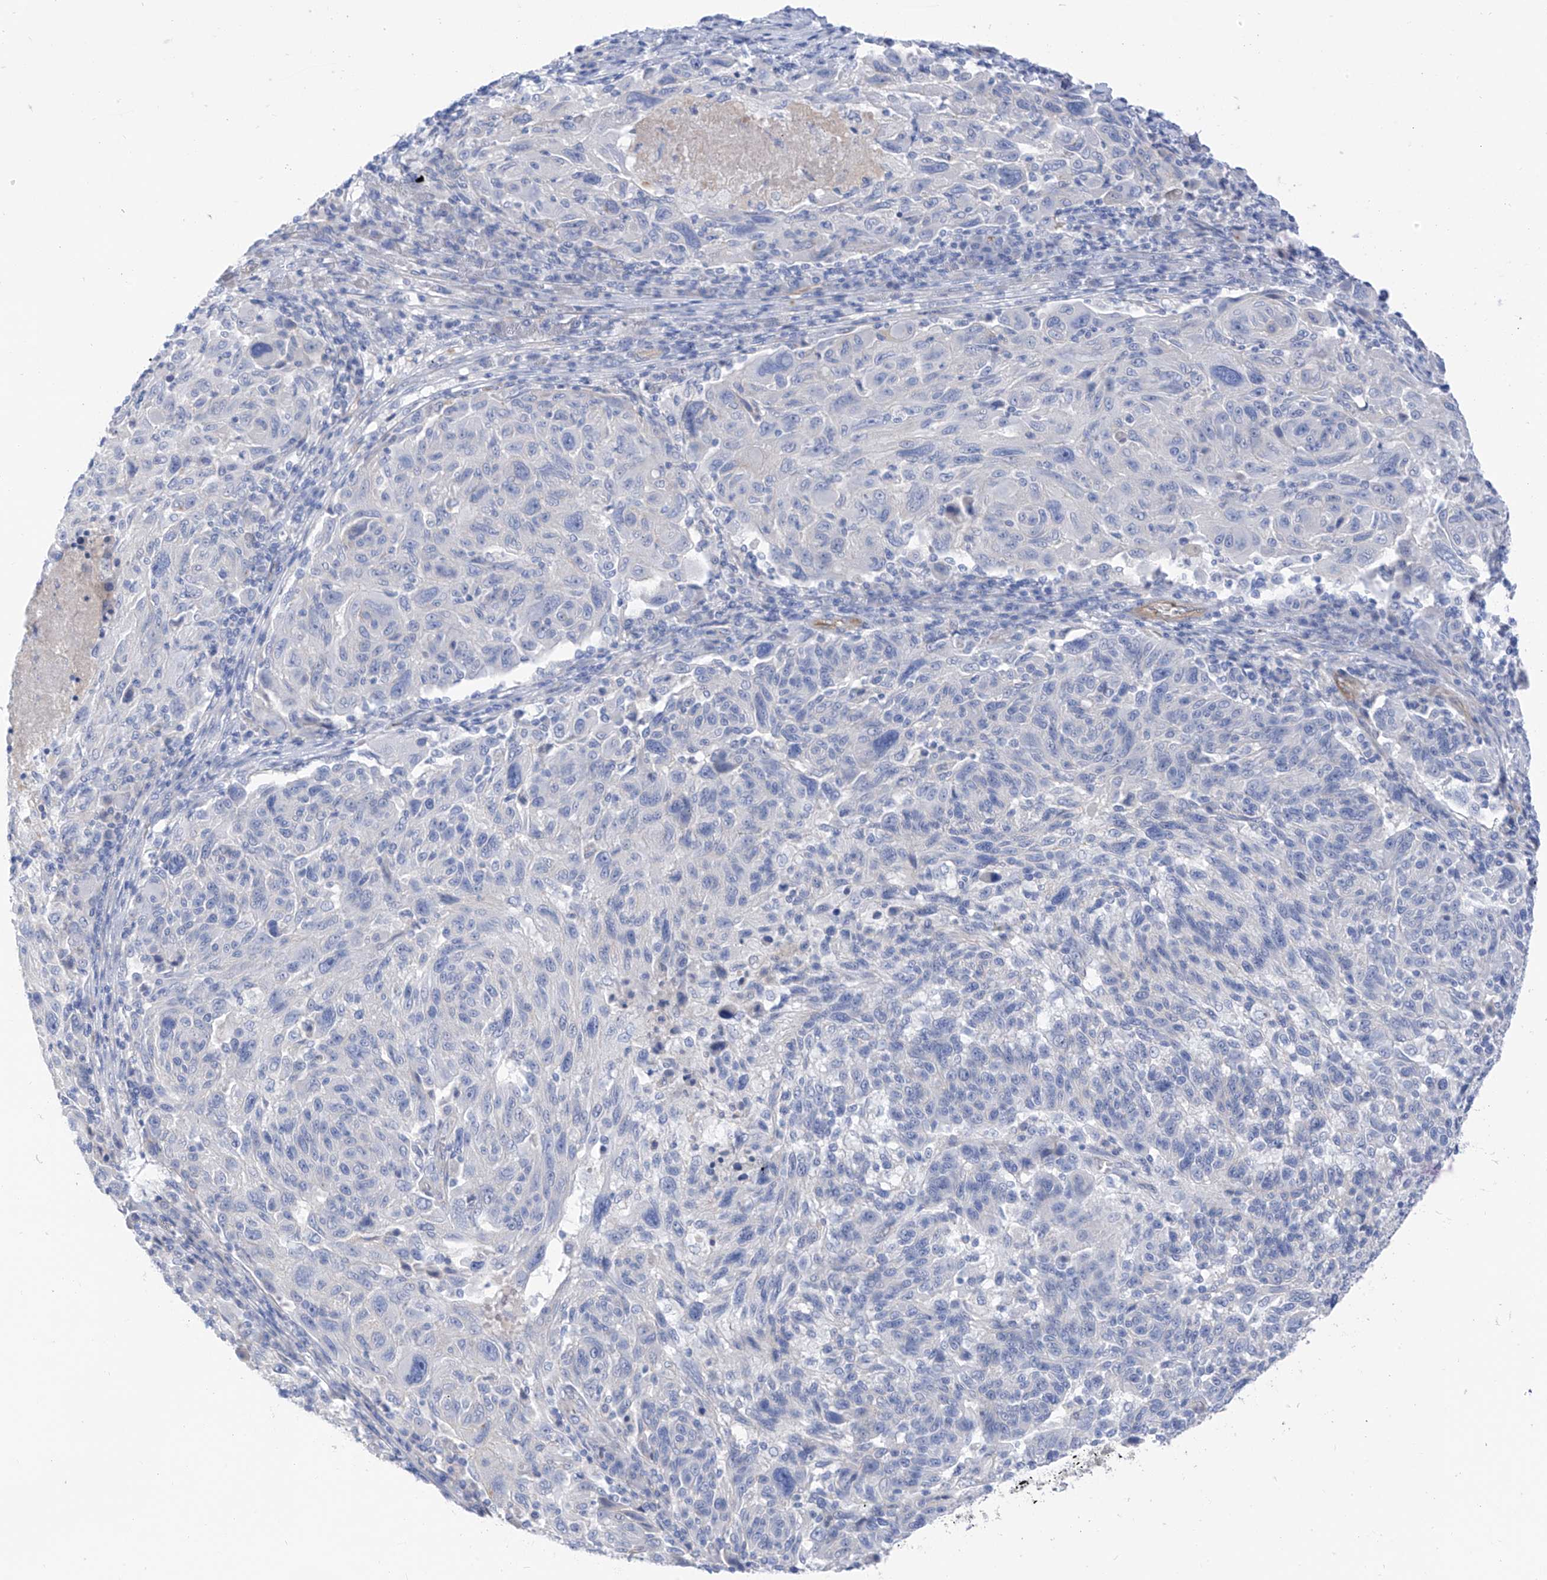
{"staining": {"intensity": "negative", "quantity": "none", "location": "none"}, "tissue": "melanoma", "cell_type": "Tumor cells", "image_type": "cancer", "snomed": [{"axis": "morphology", "description": "Malignant melanoma, NOS"}, {"axis": "topography", "description": "Skin"}], "caption": "An image of melanoma stained for a protein shows no brown staining in tumor cells.", "gene": "ITGA9", "patient": {"sex": "male", "age": 53}}